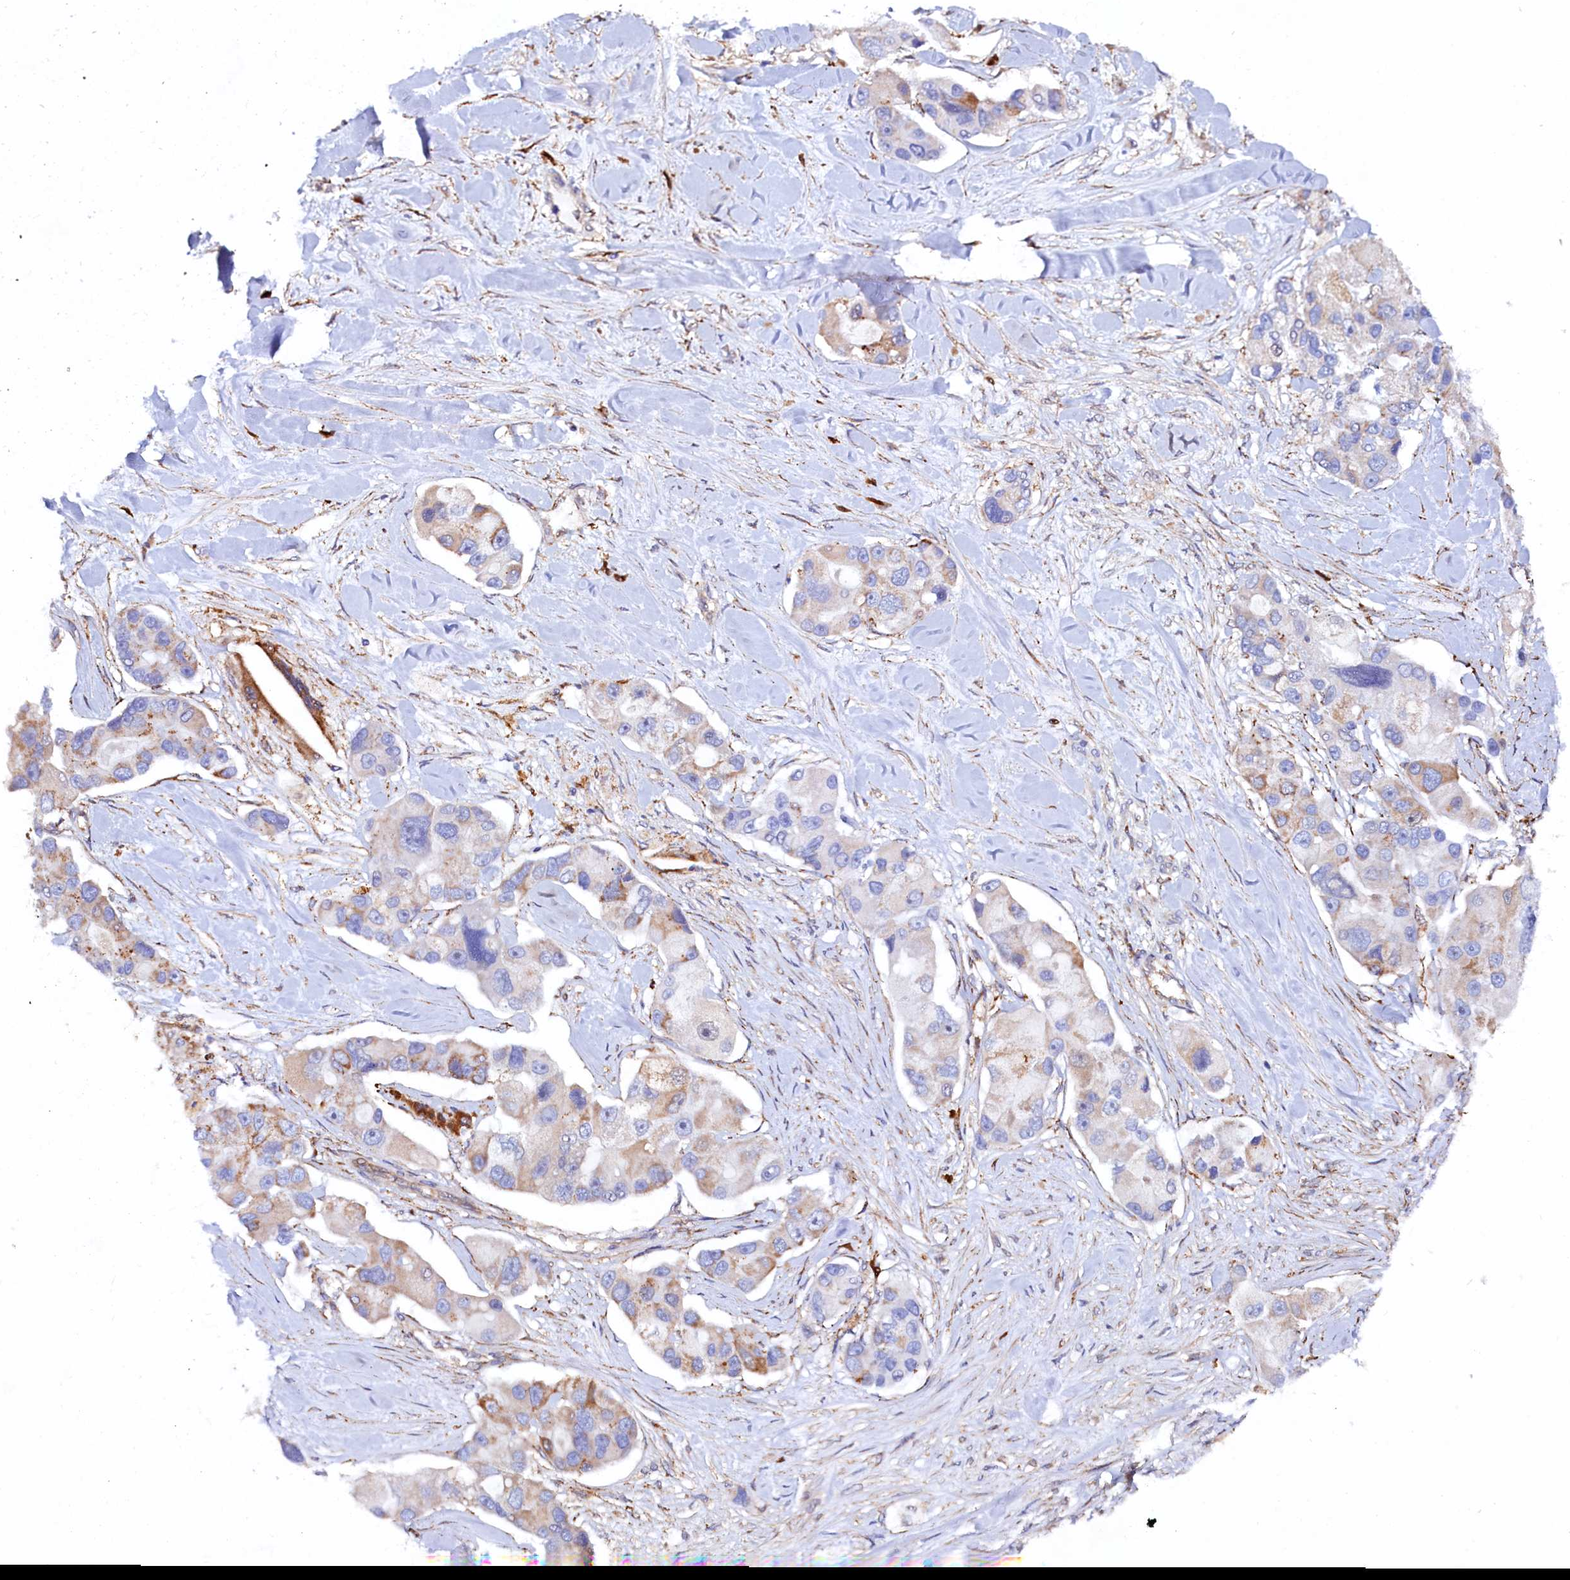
{"staining": {"intensity": "moderate", "quantity": "<25%", "location": "cytoplasmic/membranous"}, "tissue": "lung cancer", "cell_type": "Tumor cells", "image_type": "cancer", "snomed": [{"axis": "morphology", "description": "Adenocarcinoma, NOS"}, {"axis": "topography", "description": "Lung"}], "caption": "Brown immunohistochemical staining in human lung cancer exhibits moderate cytoplasmic/membranous positivity in about <25% of tumor cells.", "gene": "ASTE1", "patient": {"sex": "female", "age": 54}}